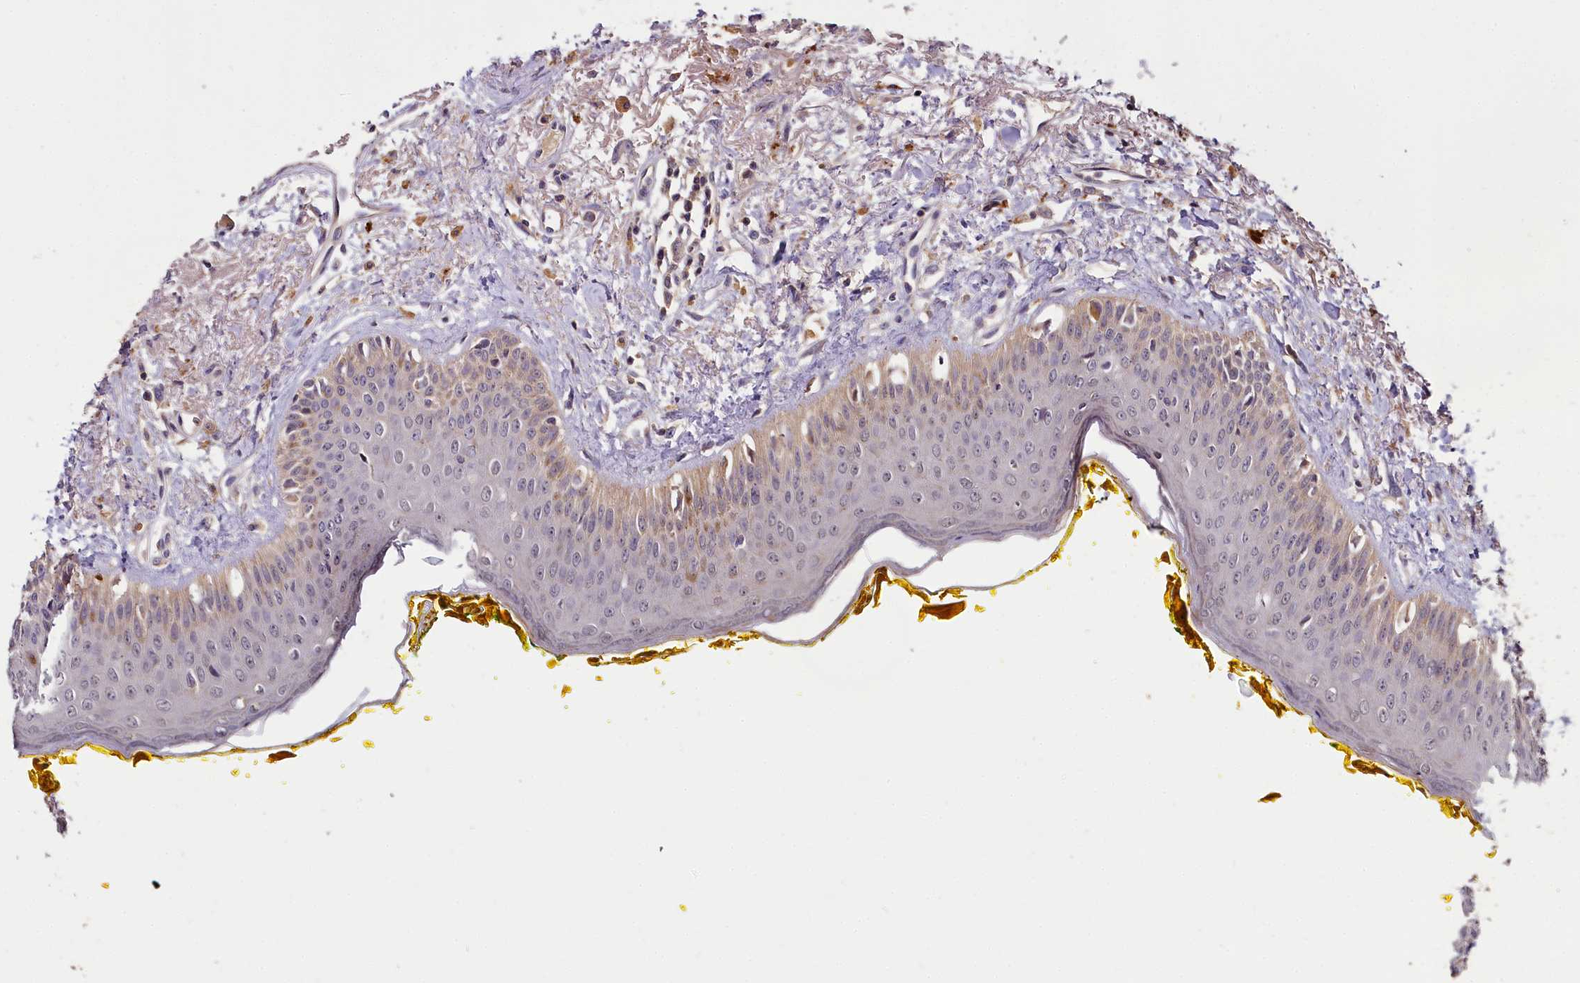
{"staining": {"intensity": "moderate", "quantity": "25%-75%", "location": "cytoplasmic/membranous,nuclear"}, "tissue": "oral mucosa", "cell_type": "Squamous epithelial cells", "image_type": "normal", "snomed": [{"axis": "morphology", "description": "Normal tissue, NOS"}, {"axis": "topography", "description": "Oral tissue"}], "caption": "Unremarkable oral mucosa displays moderate cytoplasmic/membranous,nuclear expression in approximately 25%-75% of squamous epithelial cells, visualized by immunohistochemistry. The staining was performed using DAB (3,3'-diaminobenzidine), with brown indicating positive protein expression. Nuclei are stained blue with hematoxylin.", "gene": "TMEM39A", "patient": {"sex": "female", "age": 70}}